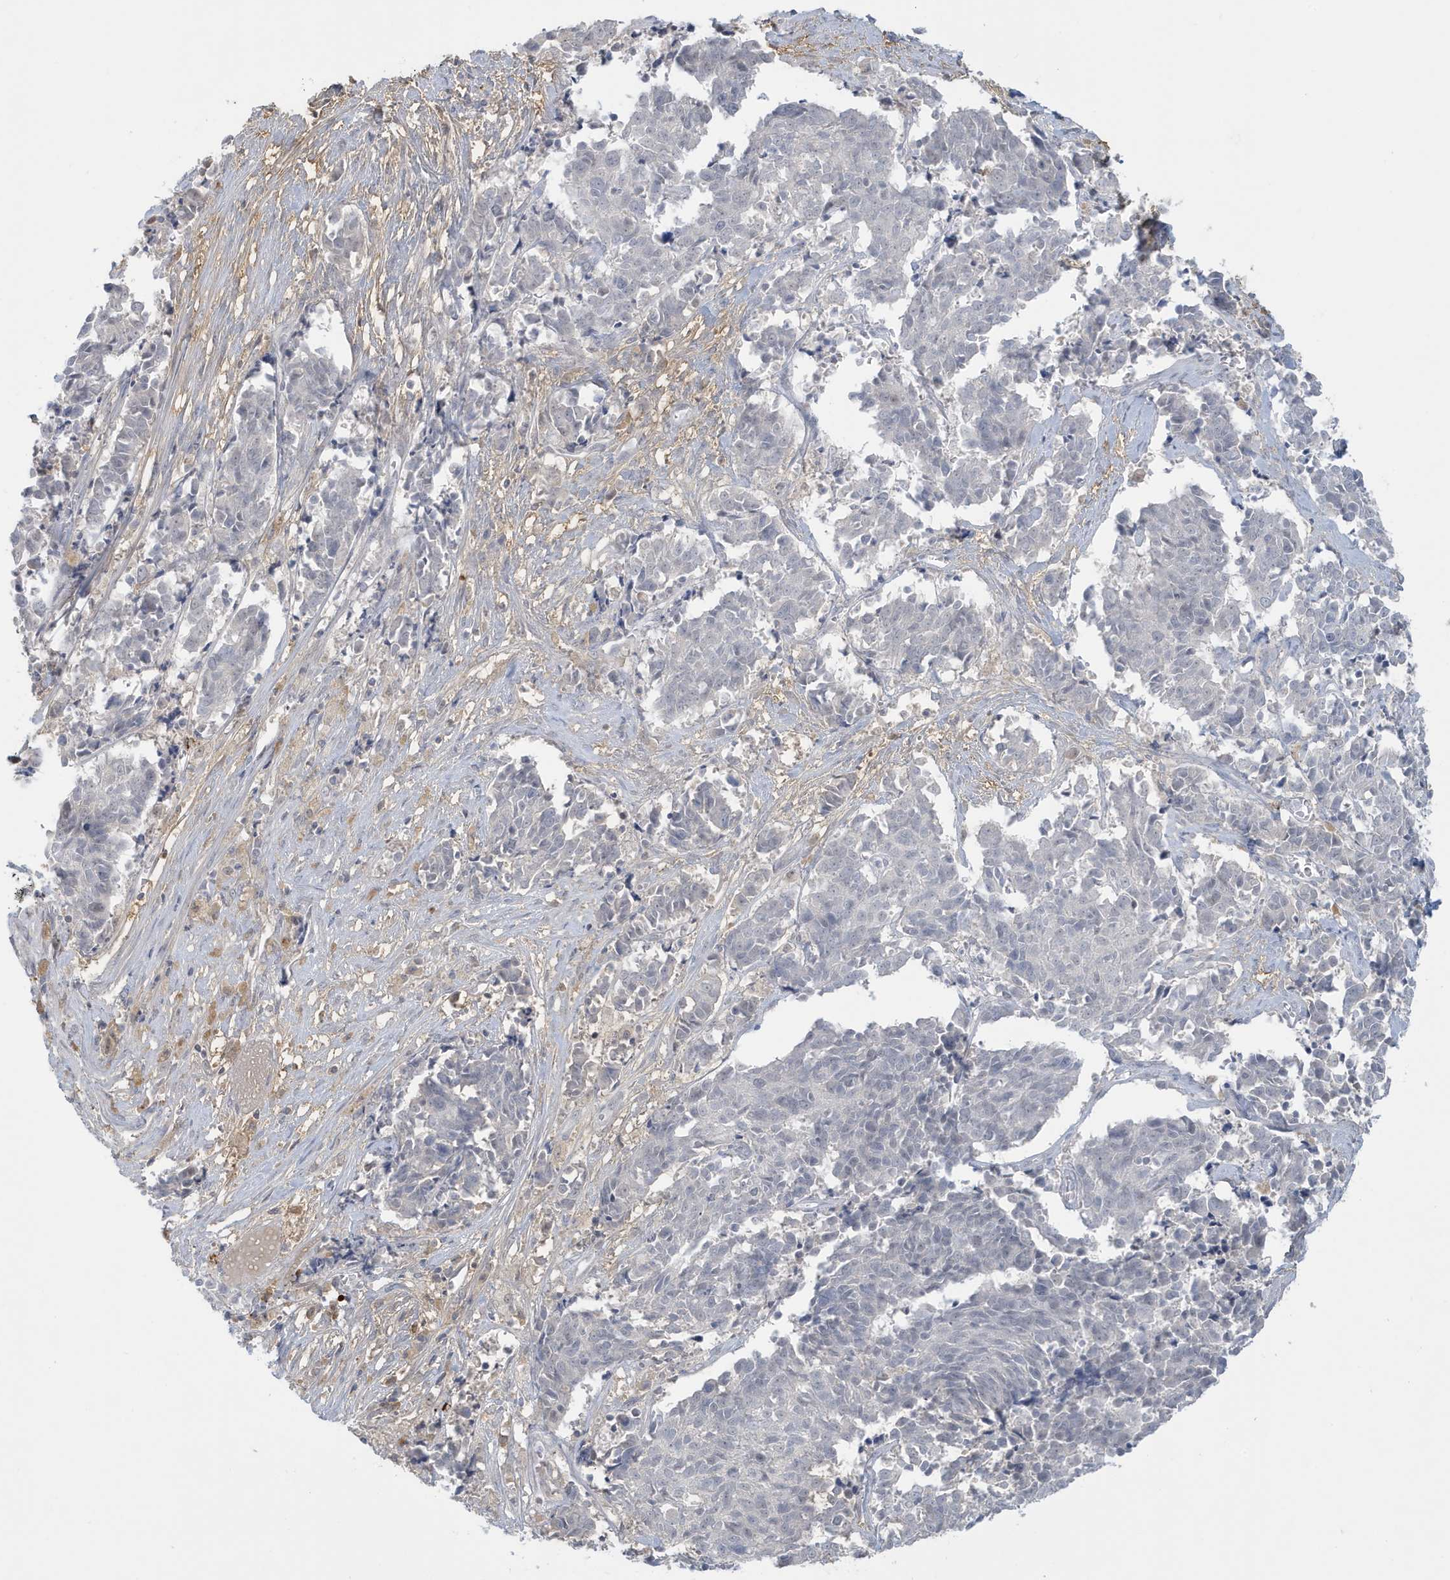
{"staining": {"intensity": "negative", "quantity": "none", "location": "none"}, "tissue": "cervical cancer", "cell_type": "Tumor cells", "image_type": "cancer", "snomed": [{"axis": "morphology", "description": "Normal tissue, NOS"}, {"axis": "morphology", "description": "Squamous cell carcinoma, NOS"}, {"axis": "topography", "description": "Cervix"}], "caption": "The histopathology image reveals no significant positivity in tumor cells of cervical cancer (squamous cell carcinoma).", "gene": "HERC6", "patient": {"sex": "female", "age": 35}}